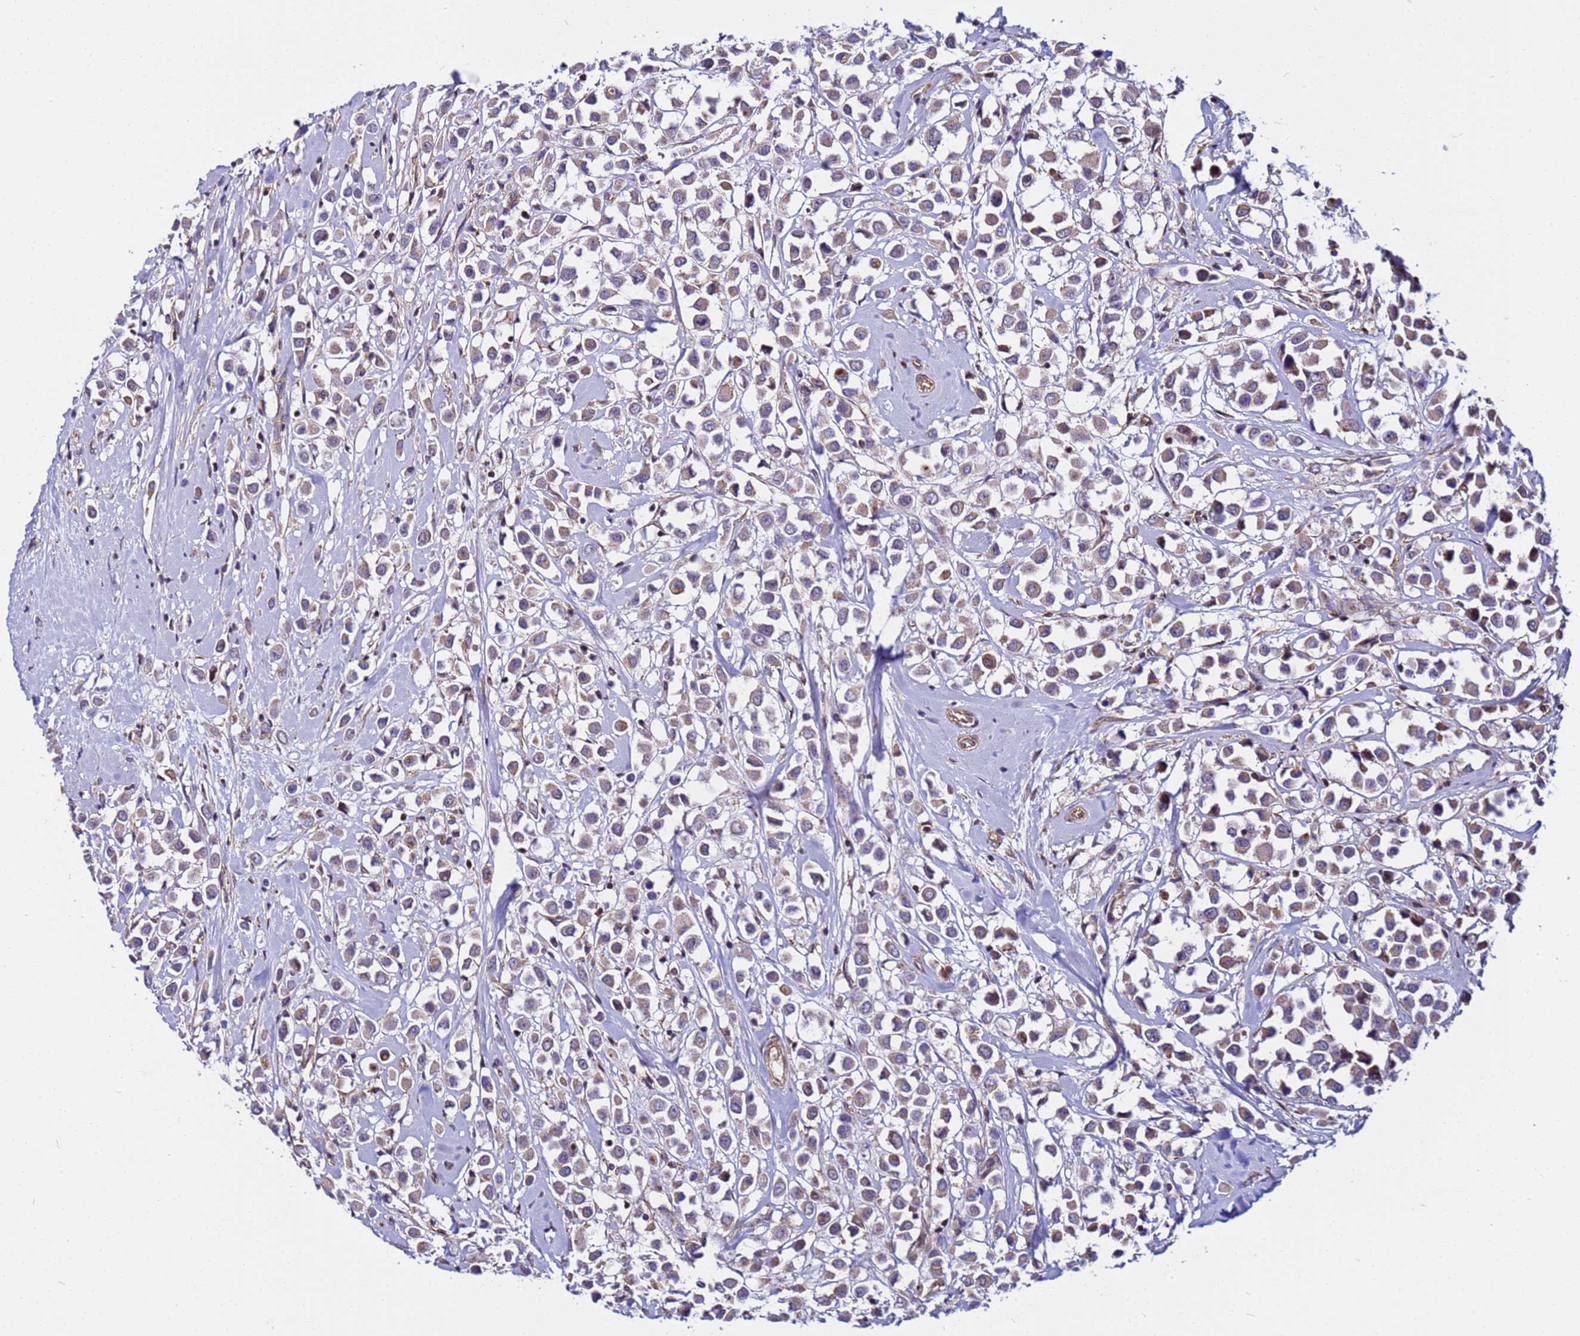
{"staining": {"intensity": "weak", "quantity": "25%-75%", "location": "cytoplasmic/membranous"}, "tissue": "breast cancer", "cell_type": "Tumor cells", "image_type": "cancer", "snomed": [{"axis": "morphology", "description": "Duct carcinoma"}, {"axis": "topography", "description": "Breast"}], "caption": "IHC micrograph of human intraductal carcinoma (breast) stained for a protein (brown), which demonstrates low levels of weak cytoplasmic/membranous expression in approximately 25%-75% of tumor cells.", "gene": "STK38", "patient": {"sex": "female", "age": 87}}